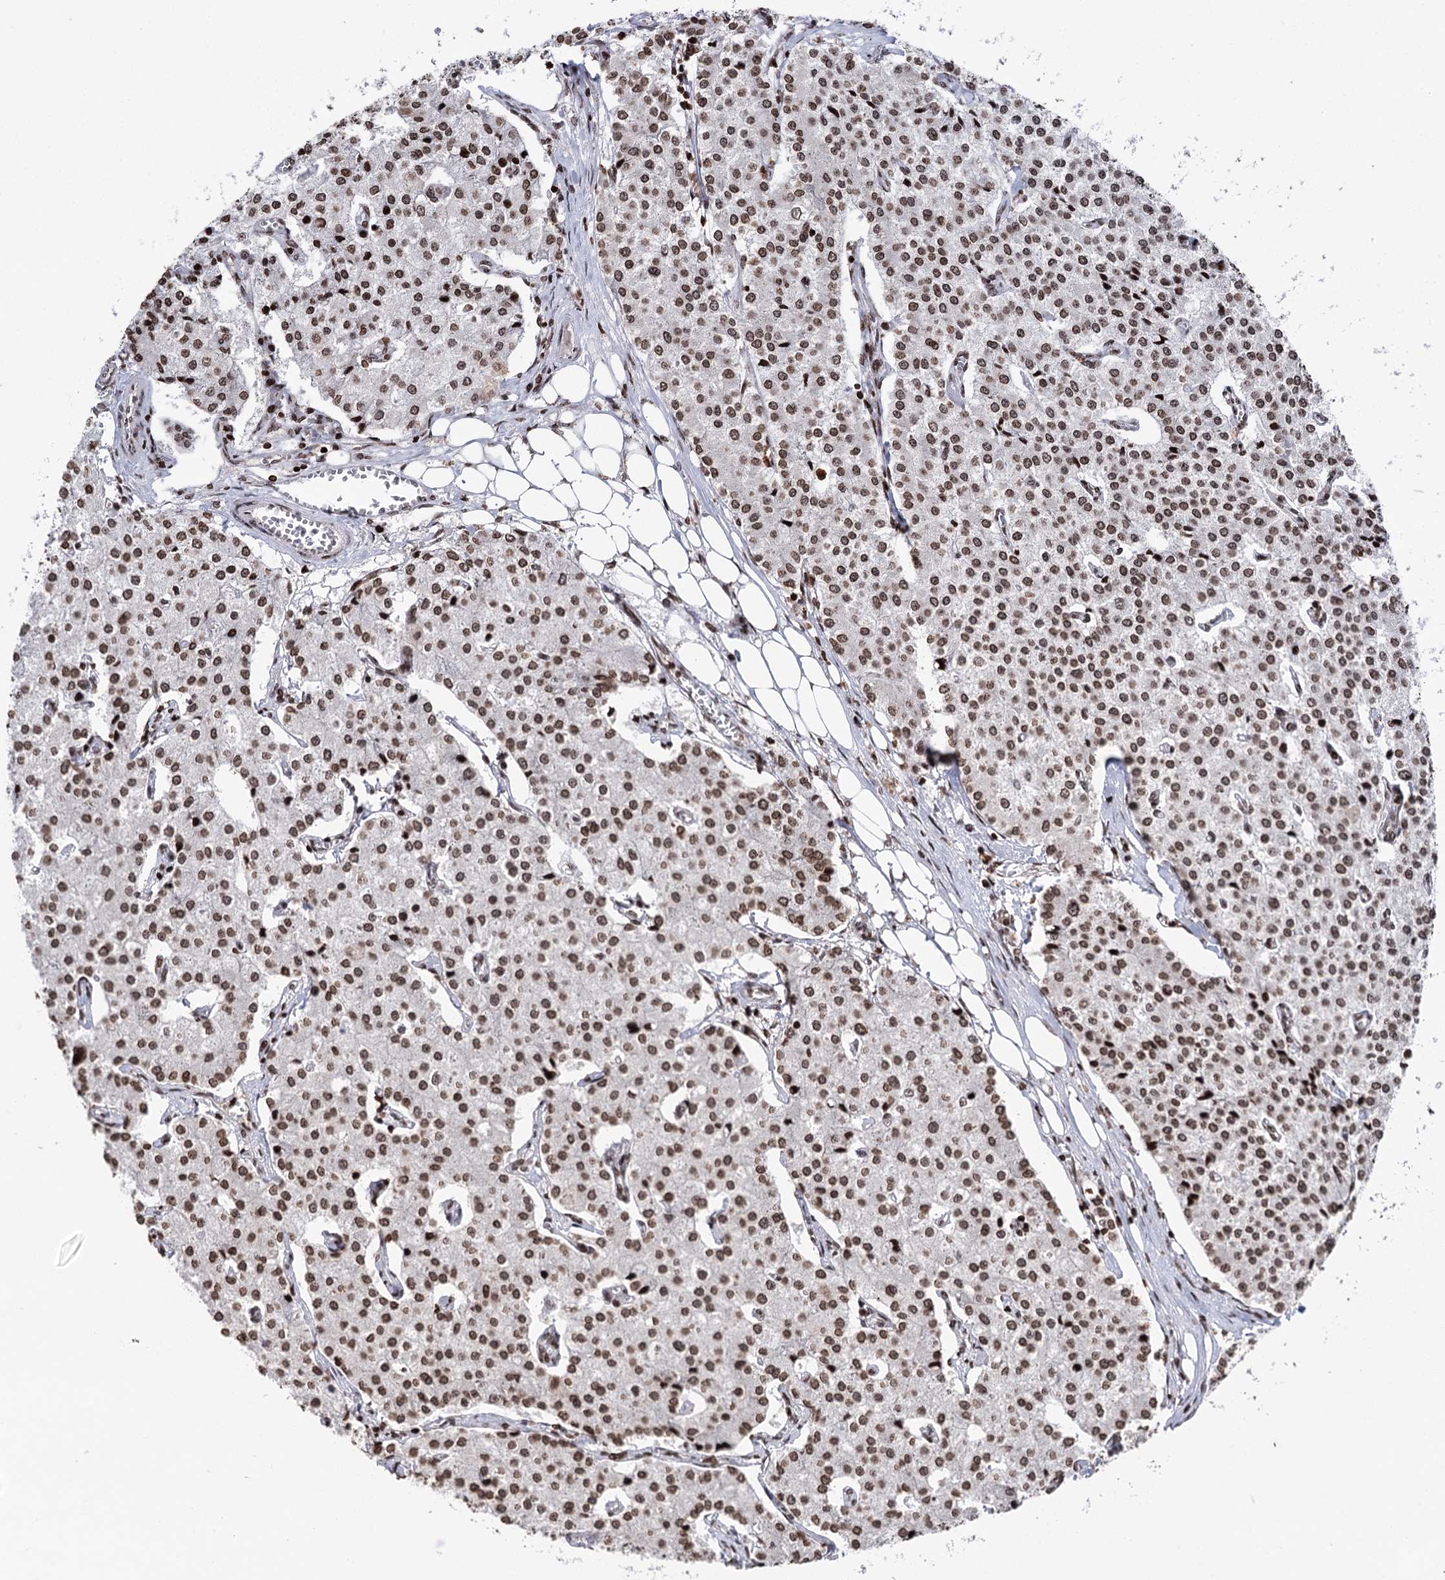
{"staining": {"intensity": "moderate", "quantity": ">75%", "location": "nuclear"}, "tissue": "carcinoid", "cell_type": "Tumor cells", "image_type": "cancer", "snomed": [{"axis": "morphology", "description": "Carcinoid, malignant, NOS"}, {"axis": "topography", "description": "Colon"}], "caption": "High-magnification brightfield microscopy of carcinoid stained with DAB (brown) and counterstained with hematoxylin (blue). tumor cells exhibit moderate nuclear expression is present in about>75% of cells.", "gene": "CCDC77", "patient": {"sex": "female", "age": 52}}